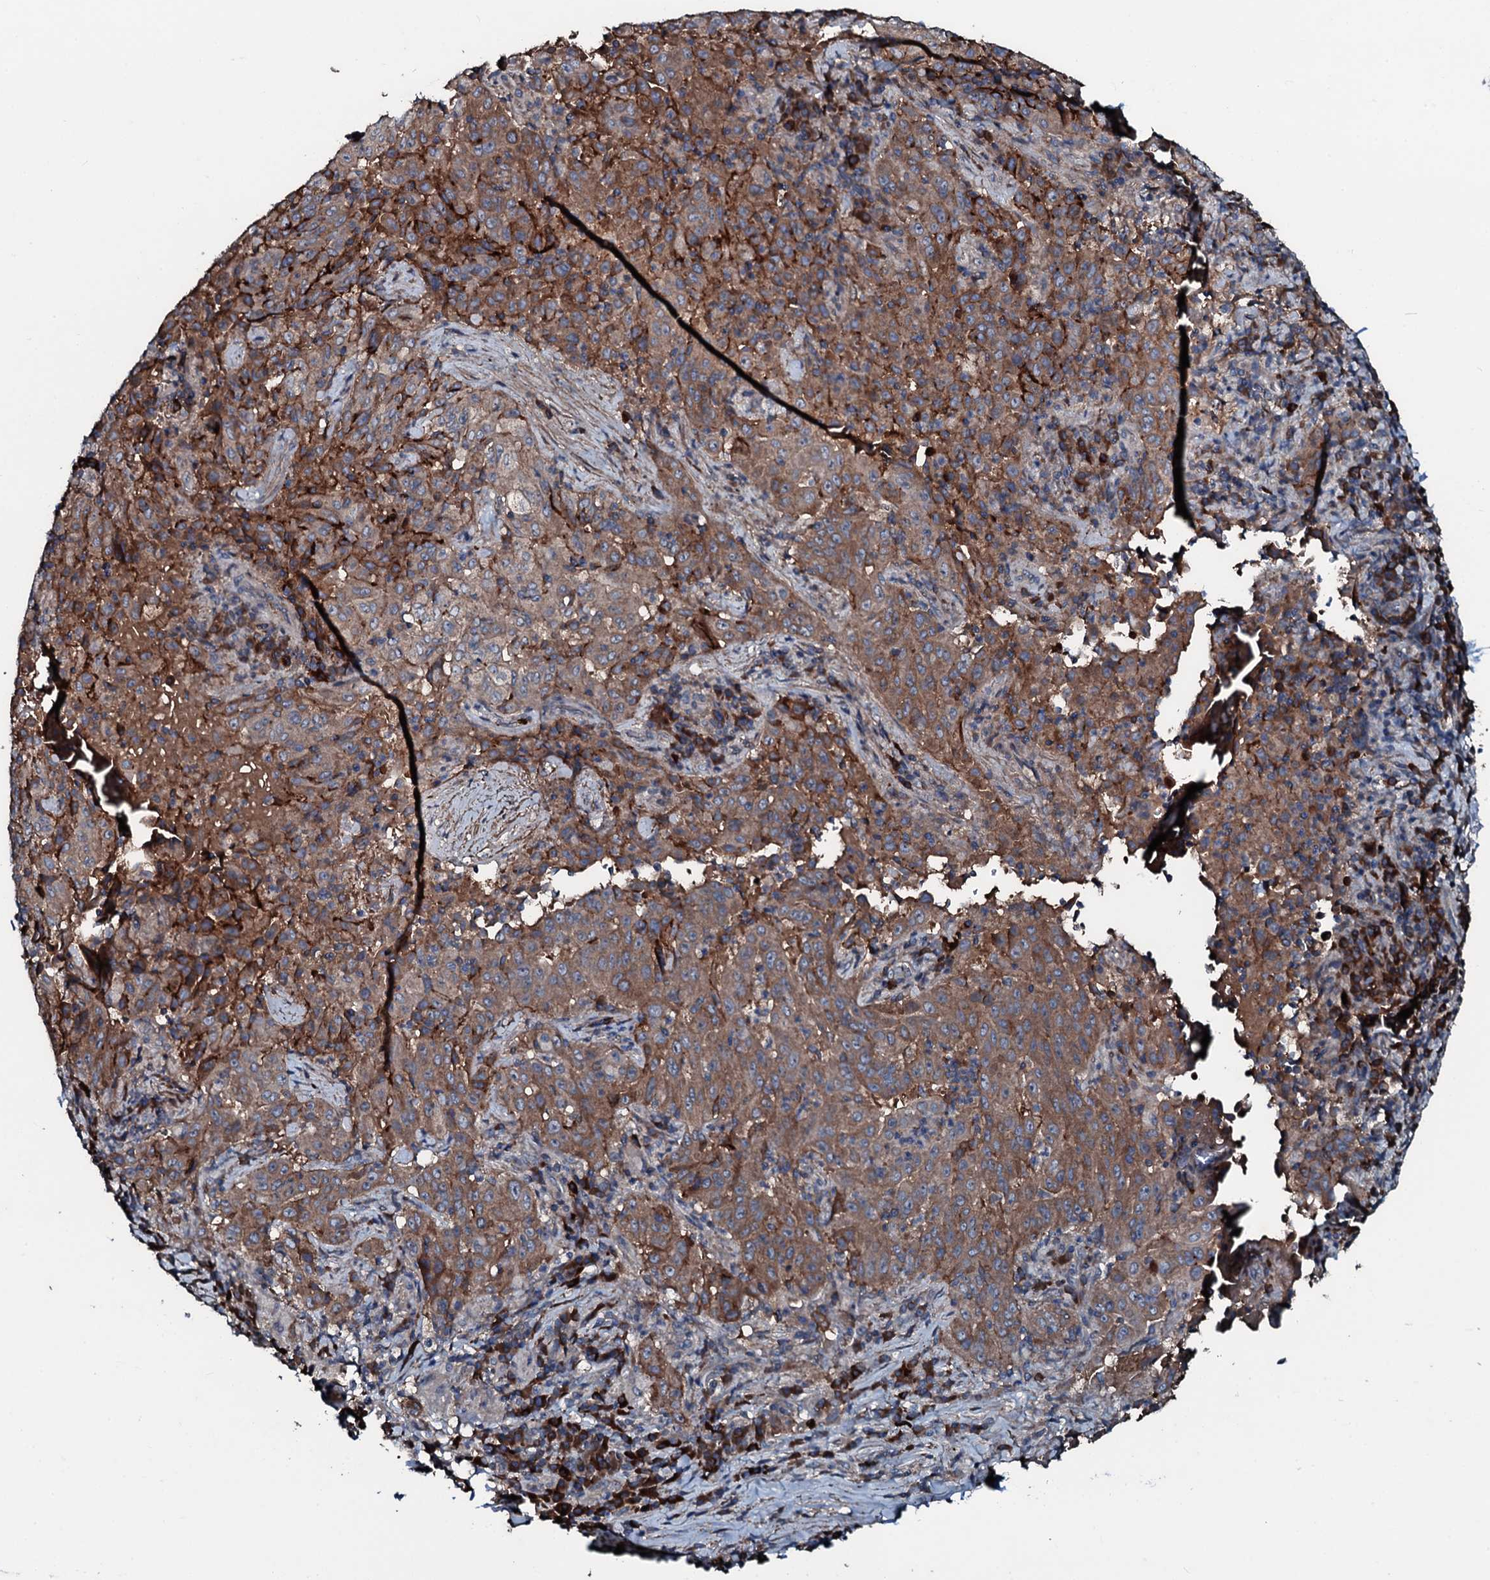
{"staining": {"intensity": "strong", "quantity": ">75%", "location": "cytoplasmic/membranous"}, "tissue": "pancreatic cancer", "cell_type": "Tumor cells", "image_type": "cancer", "snomed": [{"axis": "morphology", "description": "Adenocarcinoma, NOS"}, {"axis": "topography", "description": "Pancreas"}], "caption": "Immunohistochemical staining of human pancreatic cancer displays high levels of strong cytoplasmic/membranous positivity in approximately >75% of tumor cells. (DAB (3,3'-diaminobenzidine) = brown stain, brightfield microscopy at high magnification).", "gene": "AARS1", "patient": {"sex": "male", "age": 63}}